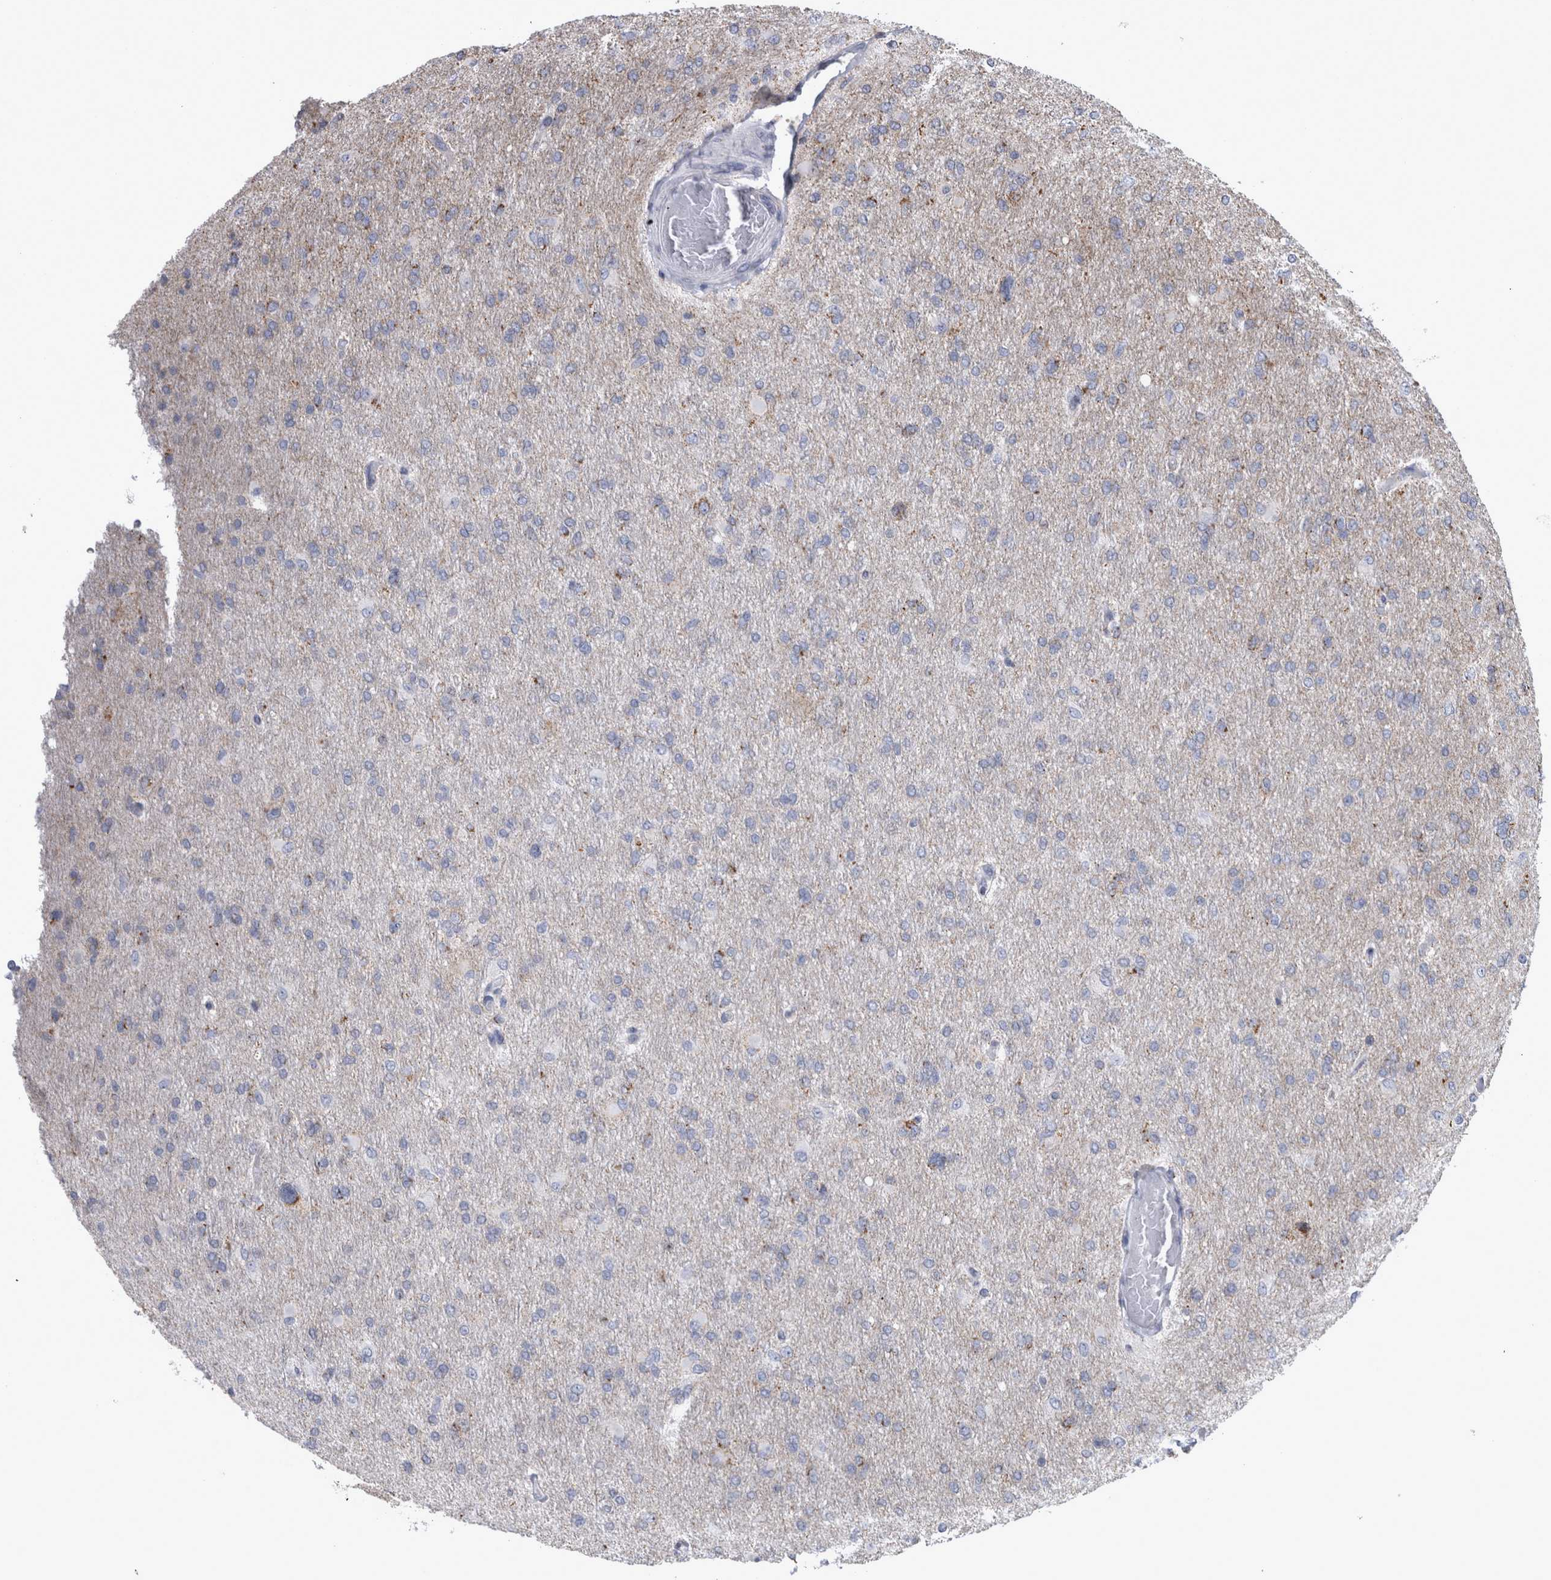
{"staining": {"intensity": "negative", "quantity": "none", "location": "none"}, "tissue": "glioma", "cell_type": "Tumor cells", "image_type": "cancer", "snomed": [{"axis": "morphology", "description": "Glioma, malignant, High grade"}, {"axis": "topography", "description": "Cerebral cortex"}], "caption": "This micrograph is of malignant glioma (high-grade) stained with immunohistochemistry to label a protein in brown with the nuclei are counter-stained blue. There is no expression in tumor cells.", "gene": "MDH2", "patient": {"sex": "female", "age": 36}}